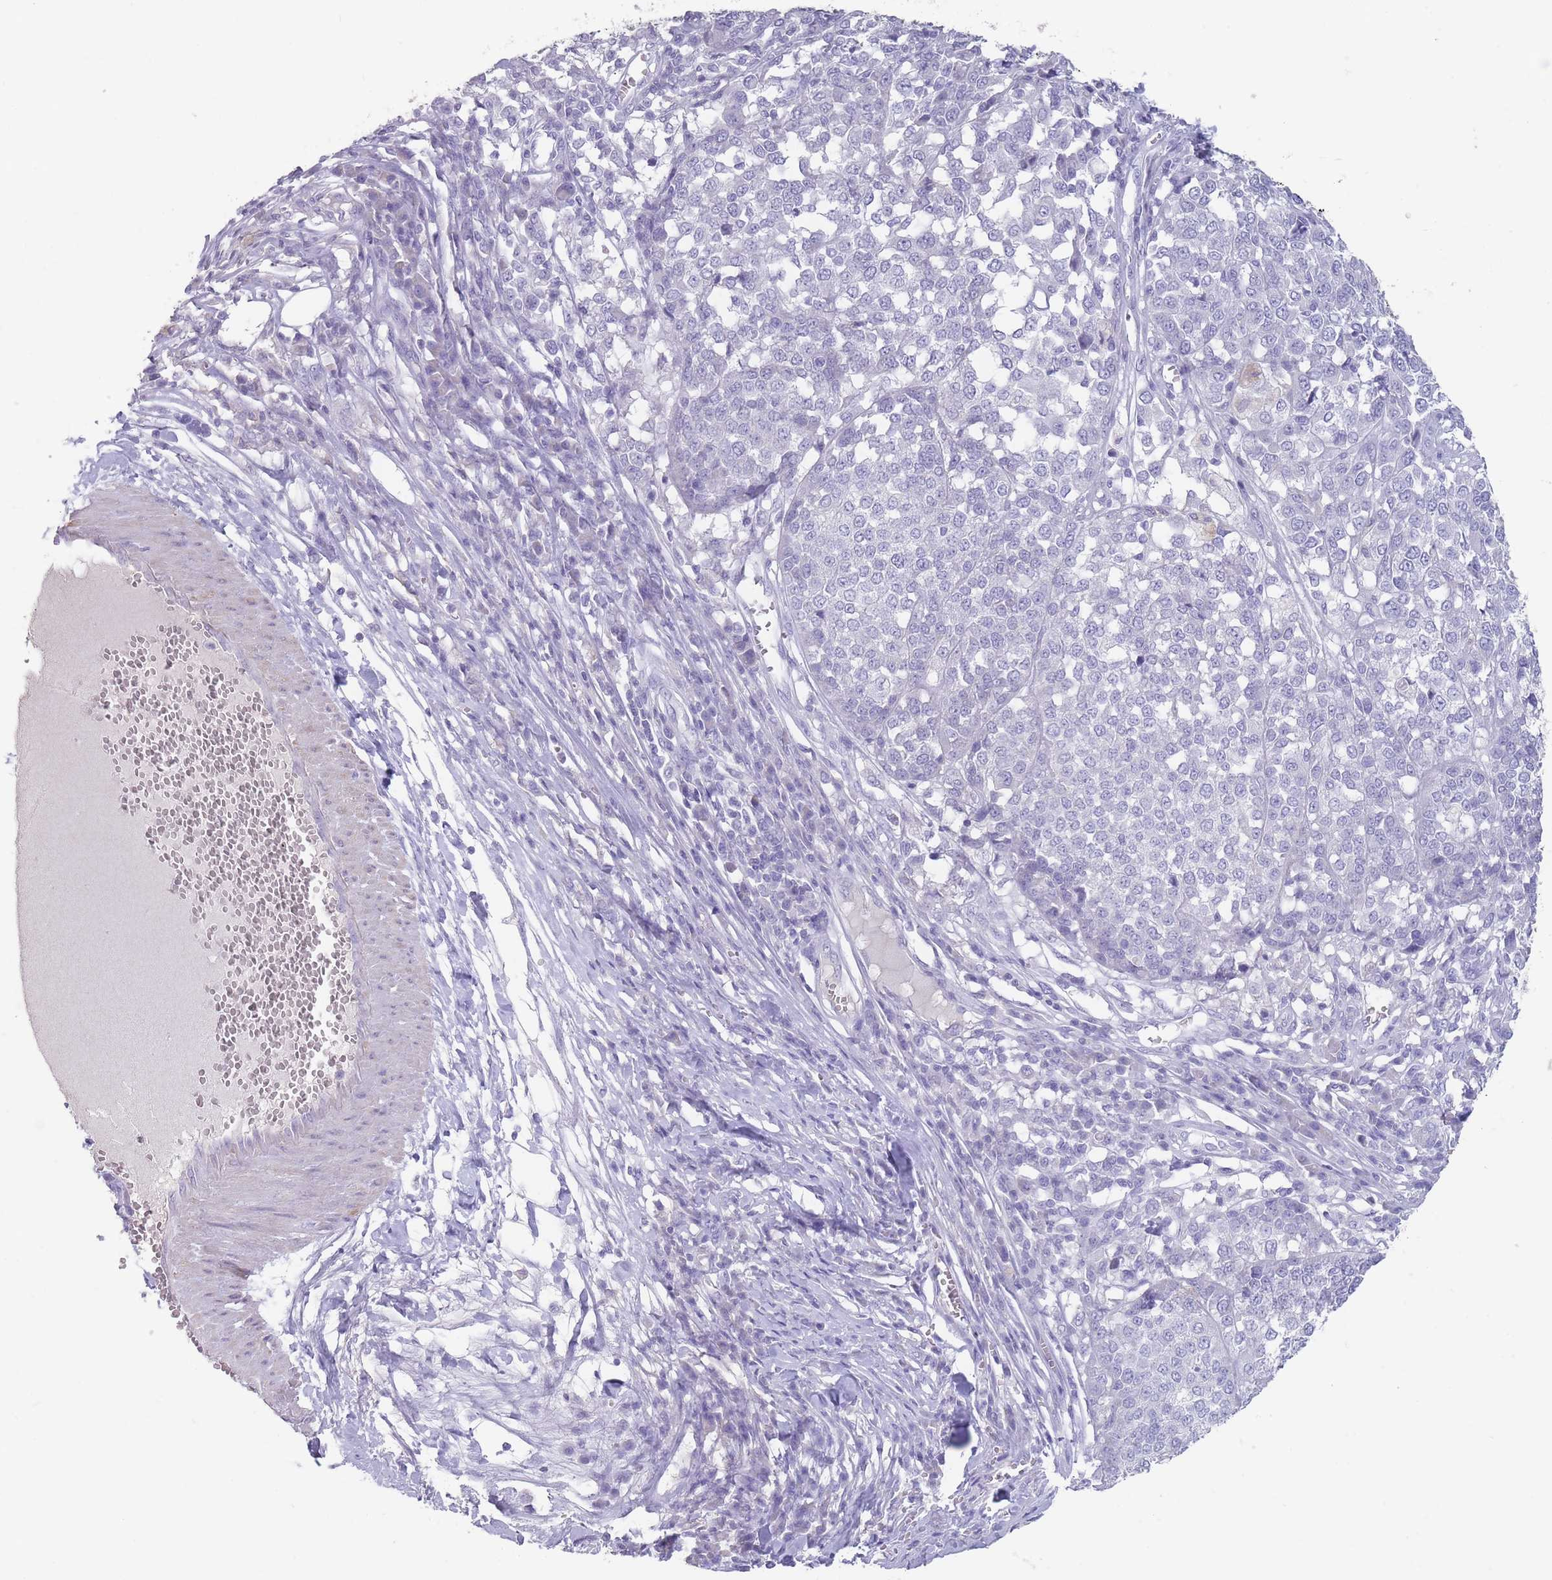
{"staining": {"intensity": "negative", "quantity": "none", "location": "none"}, "tissue": "melanoma", "cell_type": "Tumor cells", "image_type": "cancer", "snomed": [{"axis": "morphology", "description": "Malignant melanoma, Metastatic site"}, {"axis": "topography", "description": "Lymph node"}], "caption": "An immunohistochemistry (IHC) histopathology image of malignant melanoma (metastatic site) is shown. There is no staining in tumor cells of malignant melanoma (metastatic site).", "gene": "RHBG", "patient": {"sex": "male", "age": 44}}